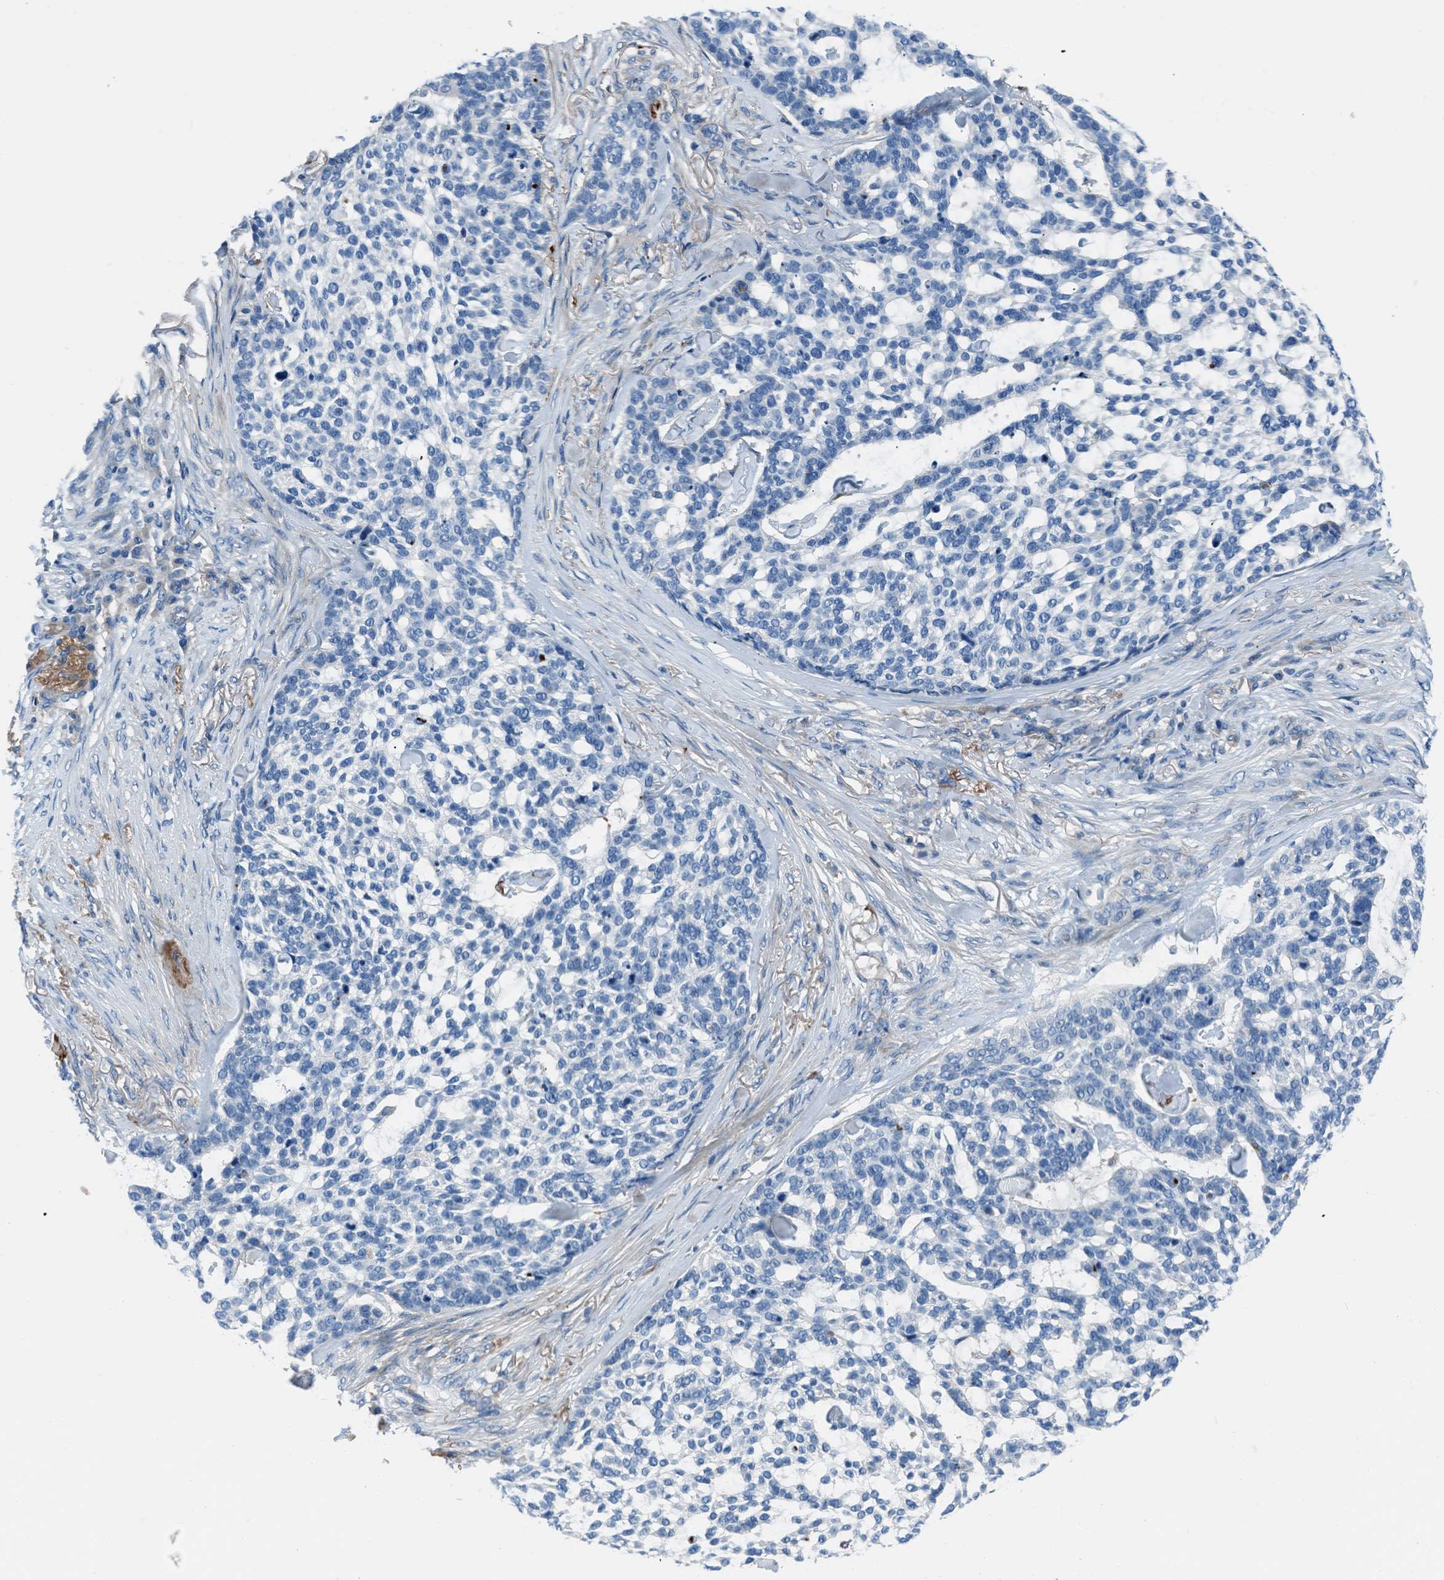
{"staining": {"intensity": "negative", "quantity": "none", "location": "none"}, "tissue": "skin cancer", "cell_type": "Tumor cells", "image_type": "cancer", "snomed": [{"axis": "morphology", "description": "Basal cell carcinoma"}, {"axis": "topography", "description": "Skin"}], "caption": "The histopathology image reveals no significant staining in tumor cells of skin basal cell carcinoma. Brightfield microscopy of IHC stained with DAB (3,3'-diaminobenzidine) (brown) and hematoxylin (blue), captured at high magnification.", "gene": "SLC38A6", "patient": {"sex": "female", "age": 64}}